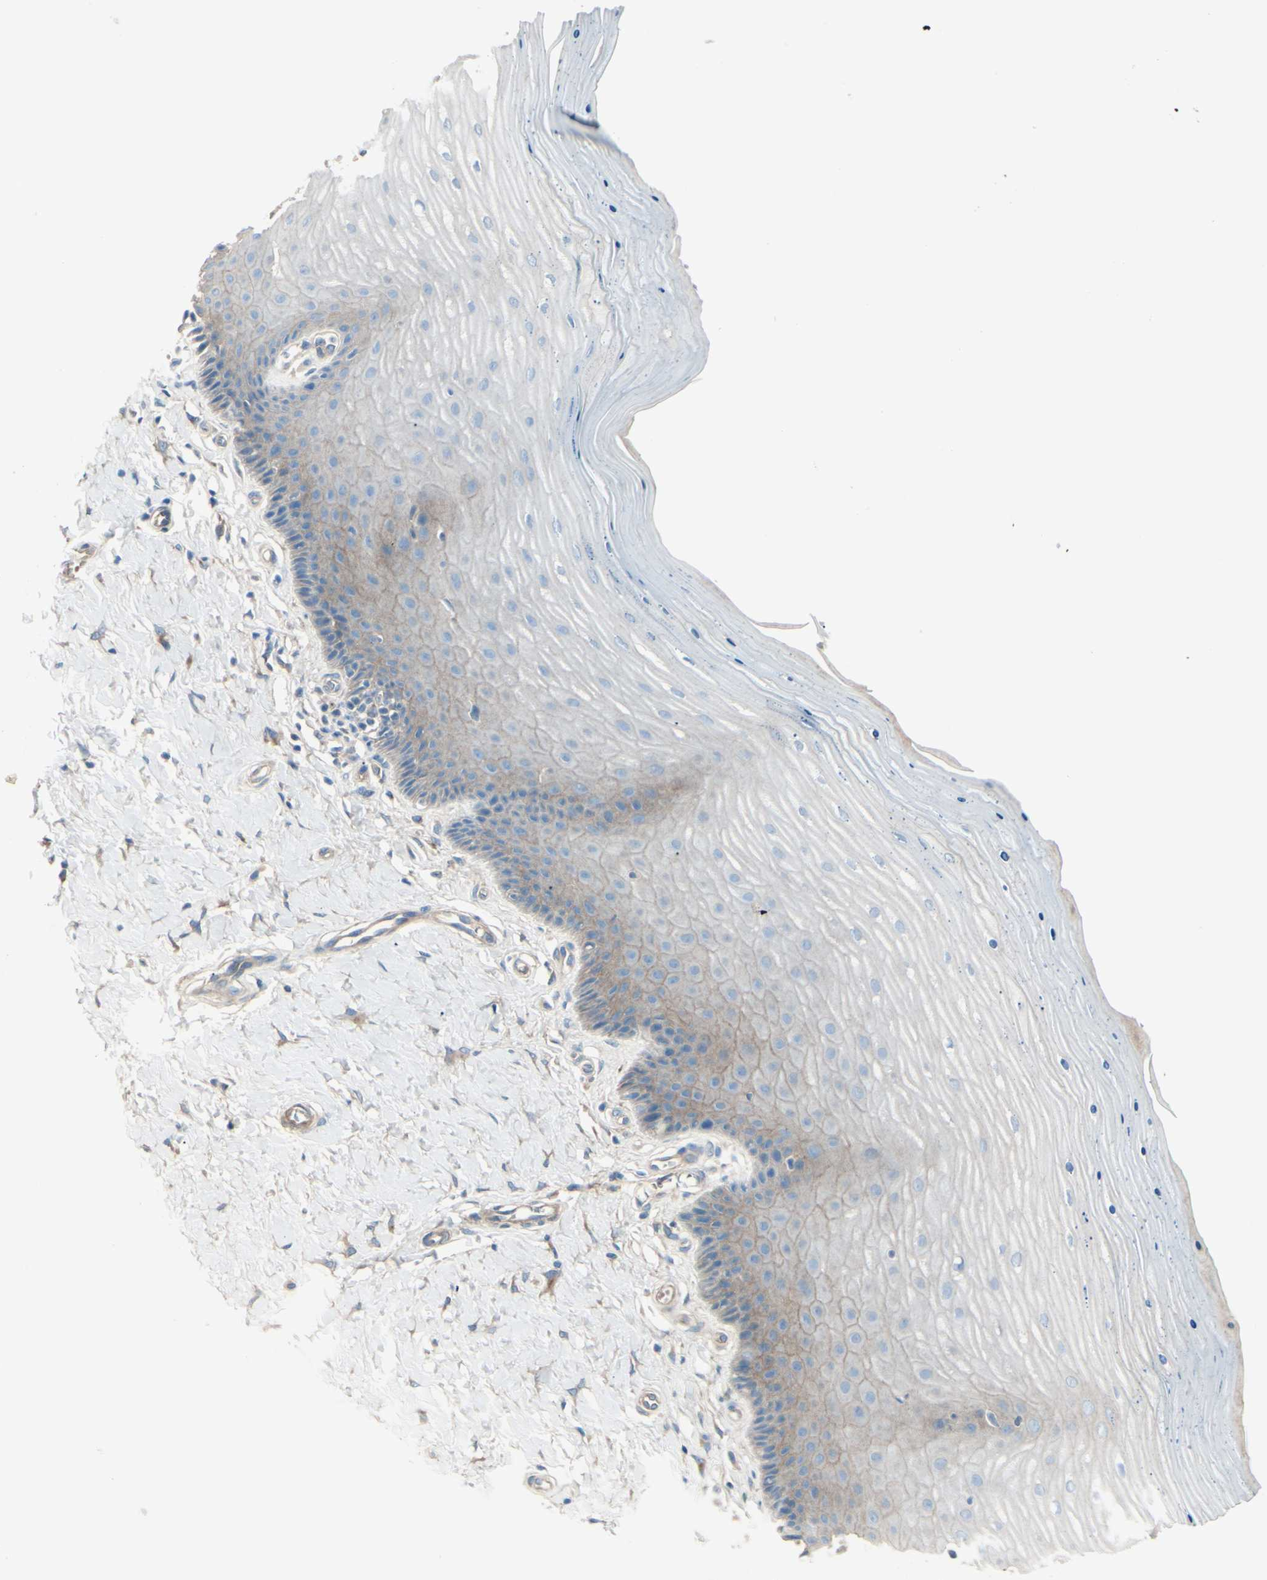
{"staining": {"intensity": "weak", "quantity": "25%-75%", "location": "cytoplasmic/membranous"}, "tissue": "cervix", "cell_type": "Squamous epithelial cells", "image_type": "normal", "snomed": [{"axis": "morphology", "description": "Normal tissue, NOS"}, {"axis": "topography", "description": "Cervix"}], "caption": "This photomicrograph demonstrates IHC staining of unremarkable human cervix, with low weak cytoplasmic/membranous staining in about 25%-75% of squamous epithelial cells.", "gene": "PCDHGA10", "patient": {"sex": "female", "age": 55}}